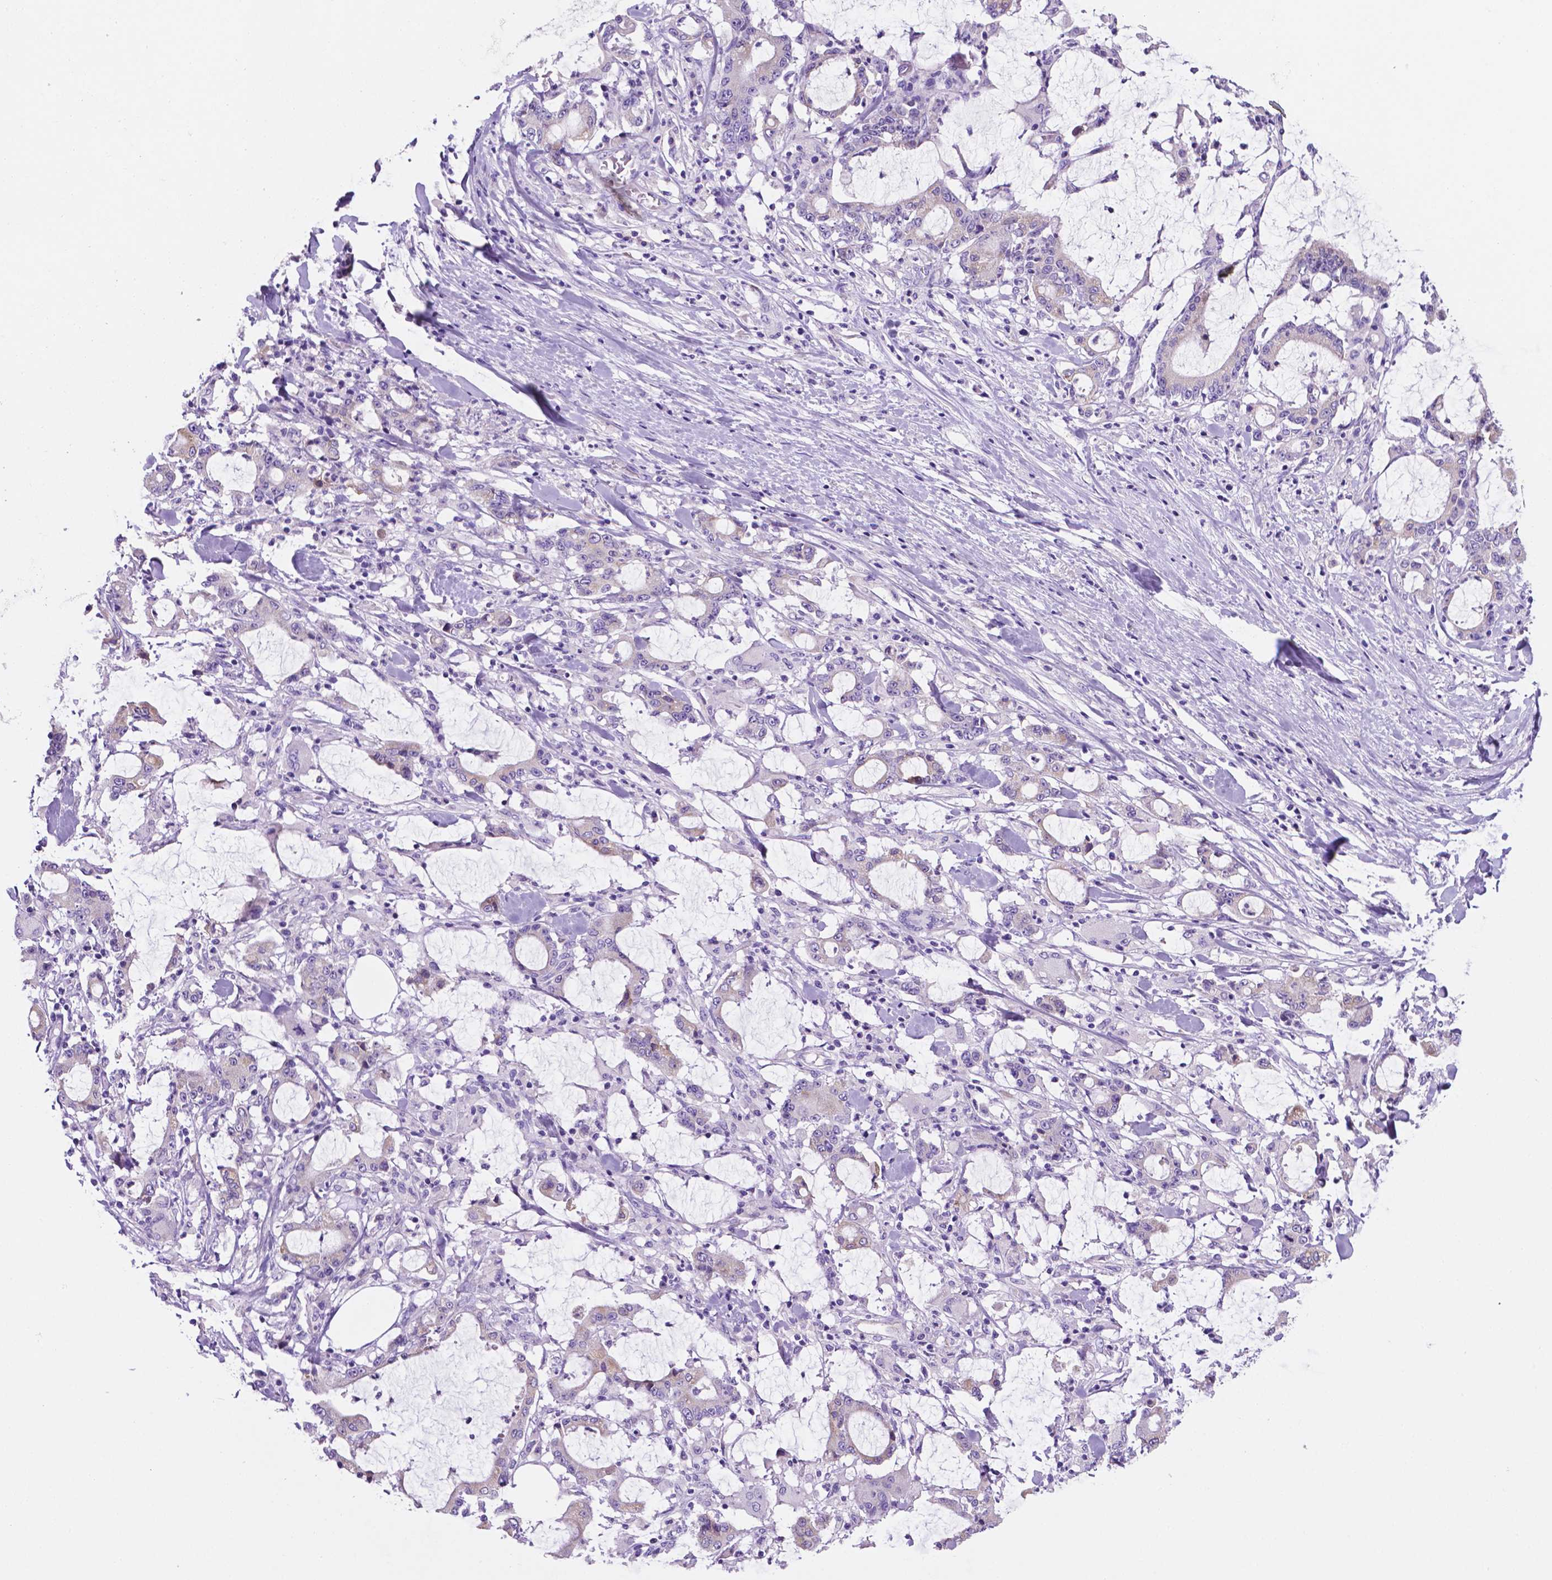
{"staining": {"intensity": "negative", "quantity": "none", "location": "none"}, "tissue": "stomach cancer", "cell_type": "Tumor cells", "image_type": "cancer", "snomed": [{"axis": "morphology", "description": "Adenocarcinoma, NOS"}, {"axis": "topography", "description": "Stomach, upper"}], "caption": "Stomach cancer (adenocarcinoma) was stained to show a protein in brown. There is no significant staining in tumor cells.", "gene": "CEACAM7", "patient": {"sex": "male", "age": 68}}